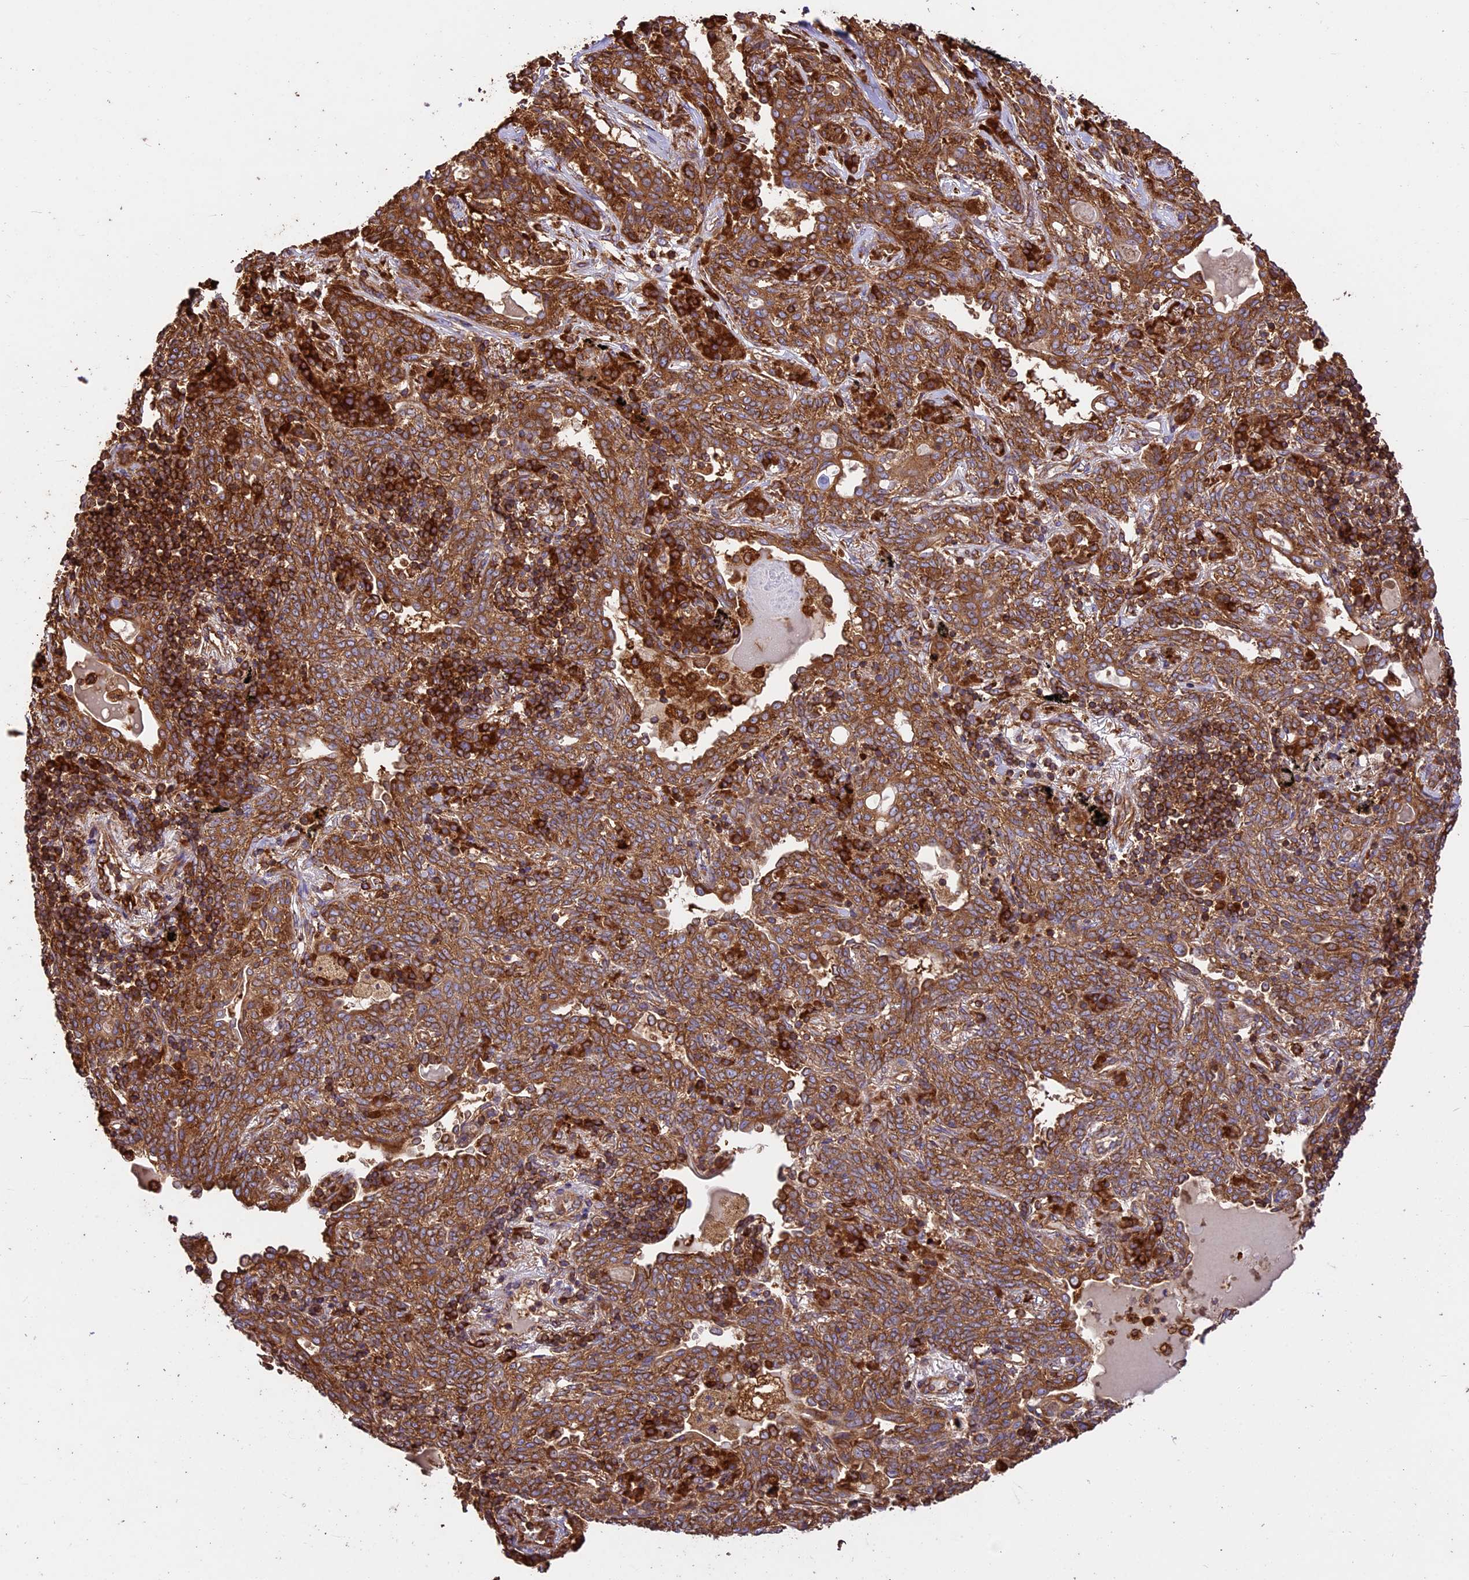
{"staining": {"intensity": "strong", "quantity": ">75%", "location": "cytoplasmic/membranous"}, "tissue": "lung cancer", "cell_type": "Tumor cells", "image_type": "cancer", "snomed": [{"axis": "morphology", "description": "Squamous cell carcinoma, NOS"}, {"axis": "topography", "description": "Lung"}], "caption": "Brown immunohistochemical staining in human lung cancer (squamous cell carcinoma) demonstrates strong cytoplasmic/membranous staining in about >75% of tumor cells.", "gene": "KARS1", "patient": {"sex": "female", "age": 70}}